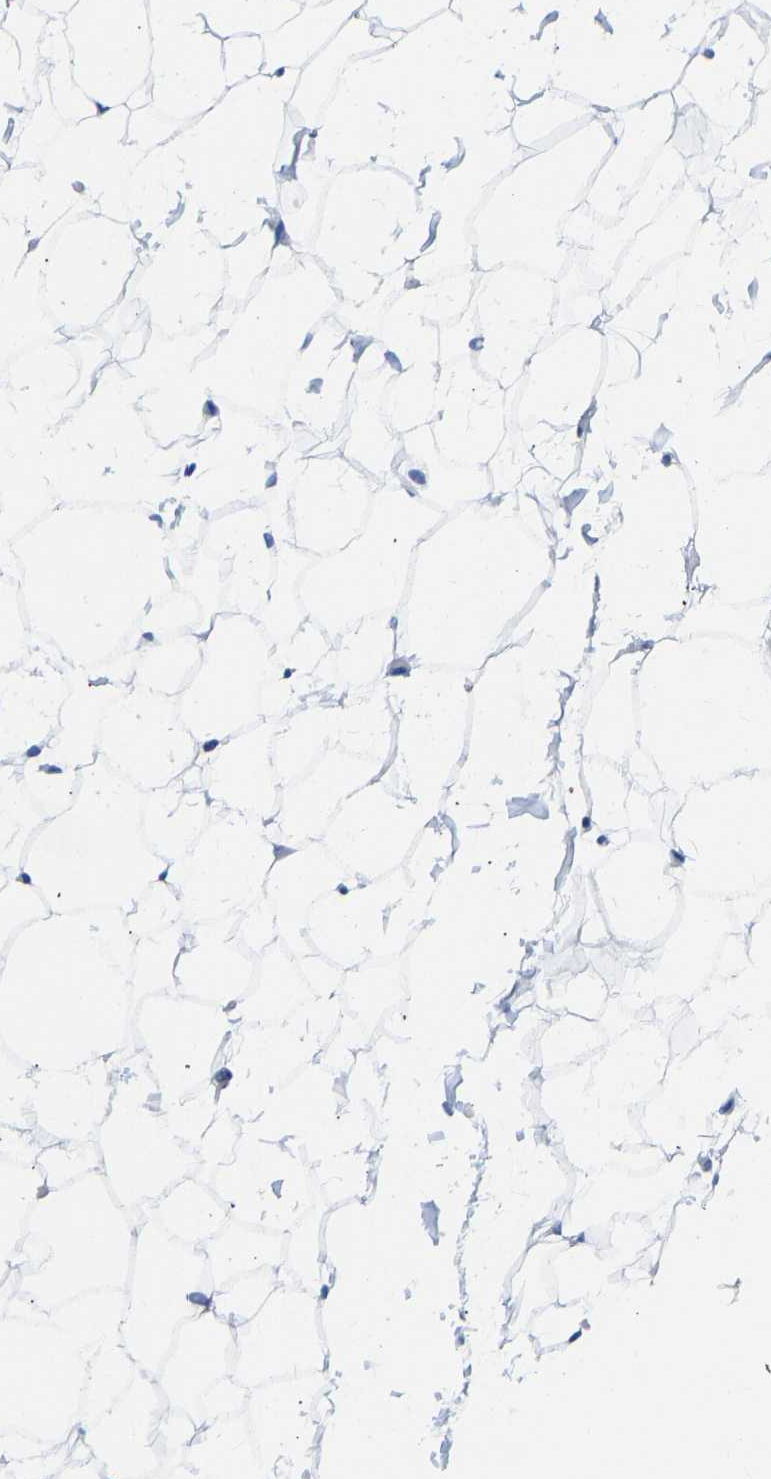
{"staining": {"intensity": "negative", "quantity": "none", "location": "none"}, "tissue": "adipose tissue", "cell_type": "Adipocytes", "image_type": "normal", "snomed": [{"axis": "morphology", "description": "Normal tissue, NOS"}, {"axis": "topography", "description": "Breast"}, {"axis": "topography", "description": "Soft tissue"}], "caption": "DAB (3,3'-diaminobenzidine) immunohistochemical staining of normal human adipose tissue displays no significant staining in adipocytes. (Stains: DAB IHC with hematoxylin counter stain, Microscopy: brightfield microscopy at high magnification).", "gene": "TCF7", "patient": {"sex": "female", "age": 75}}